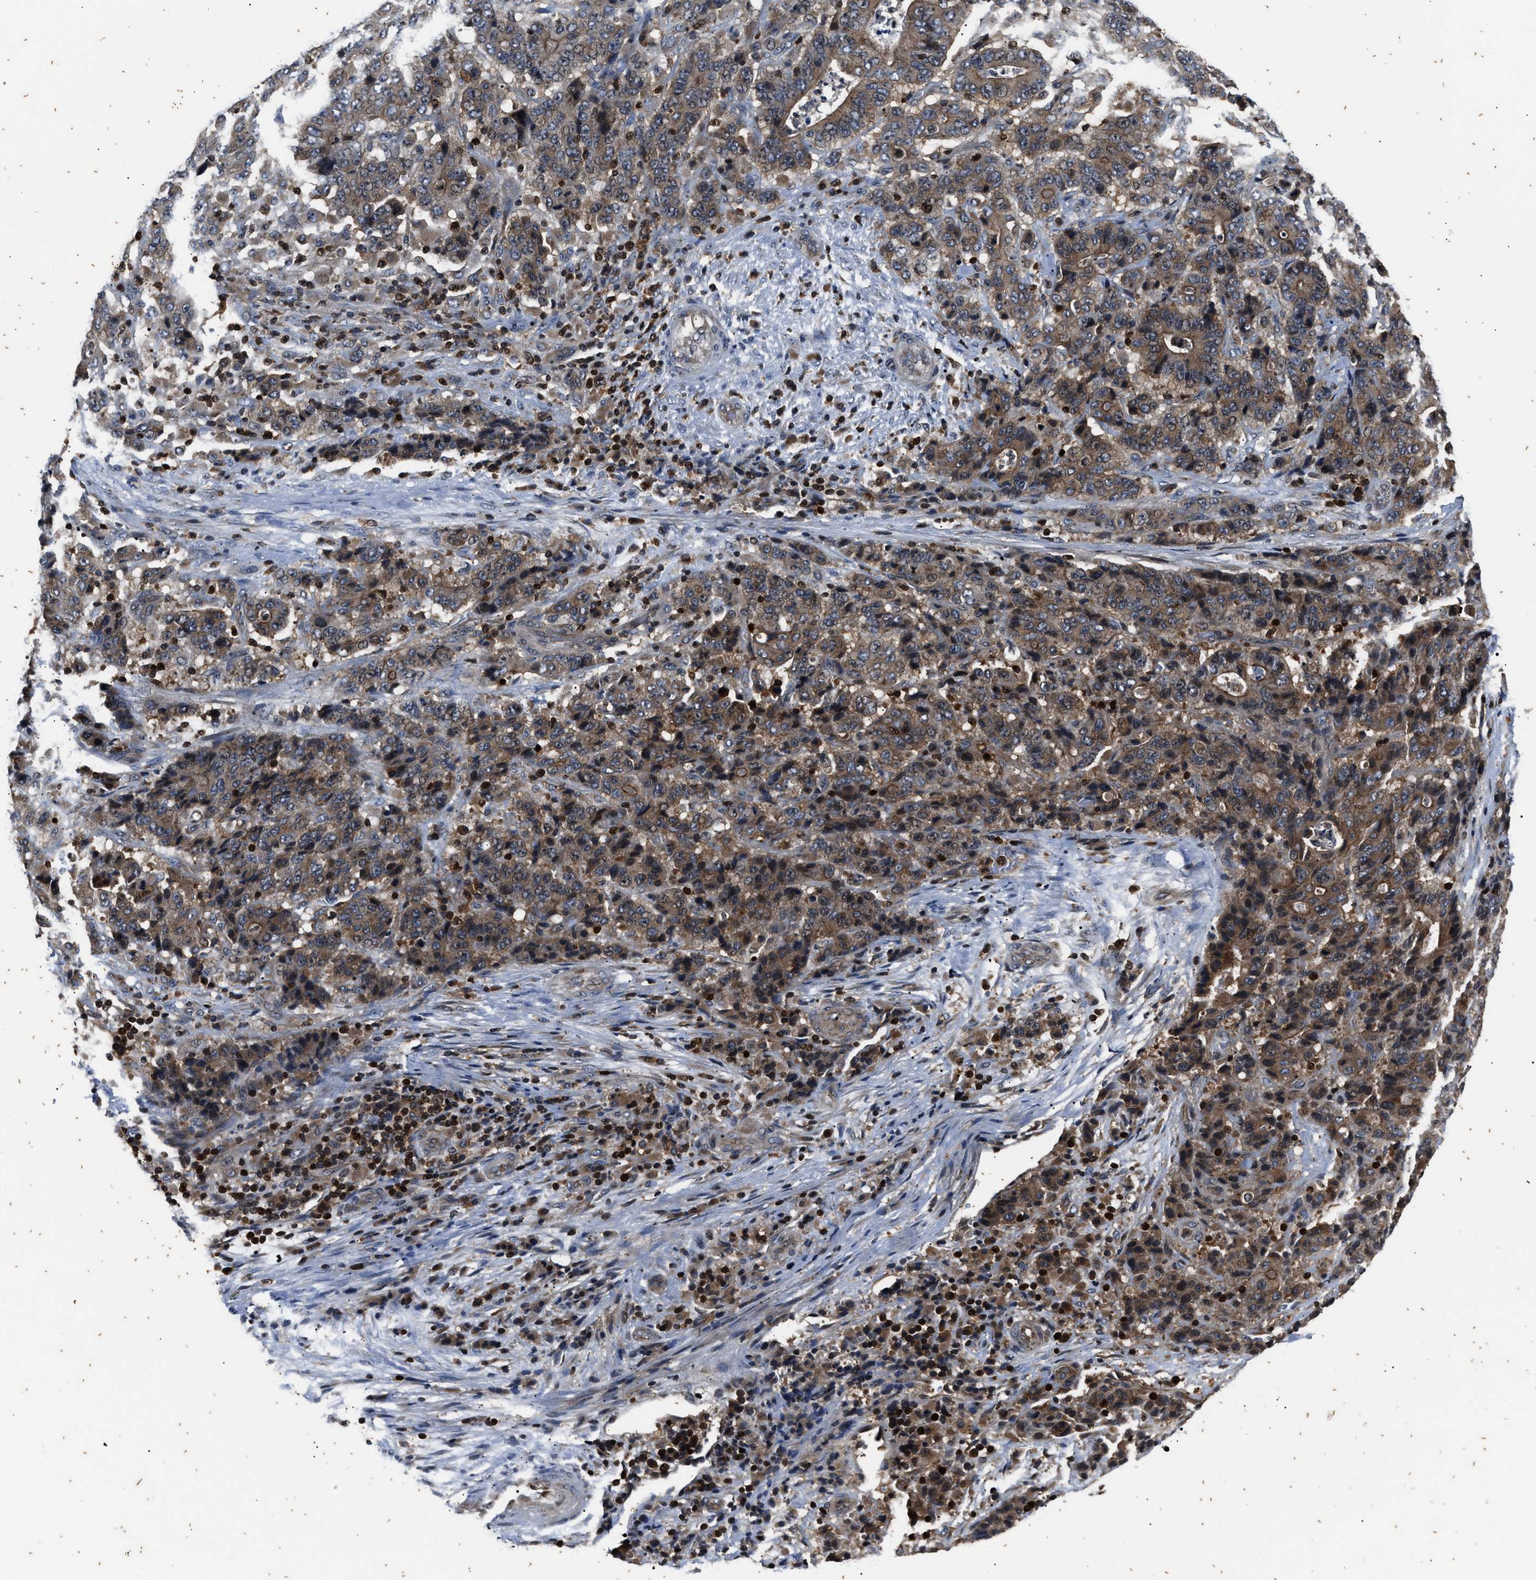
{"staining": {"intensity": "weak", "quantity": ">75%", "location": "cytoplasmic/membranous"}, "tissue": "stomach cancer", "cell_type": "Tumor cells", "image_type": "cancer", "snomed": [{"axis": "morphology", "description": "Adenocarcinoma, NOS"}, {"axis": "topography", "description": "Stomach"}], "caption": "Human stomach cancer stained for a protein (brown) shows weak cytoplasmic/membranous positive staining in about >75% of tumor cells.", "gene": "PTPN7", "patient": {"sex": "female", "age": 73}}